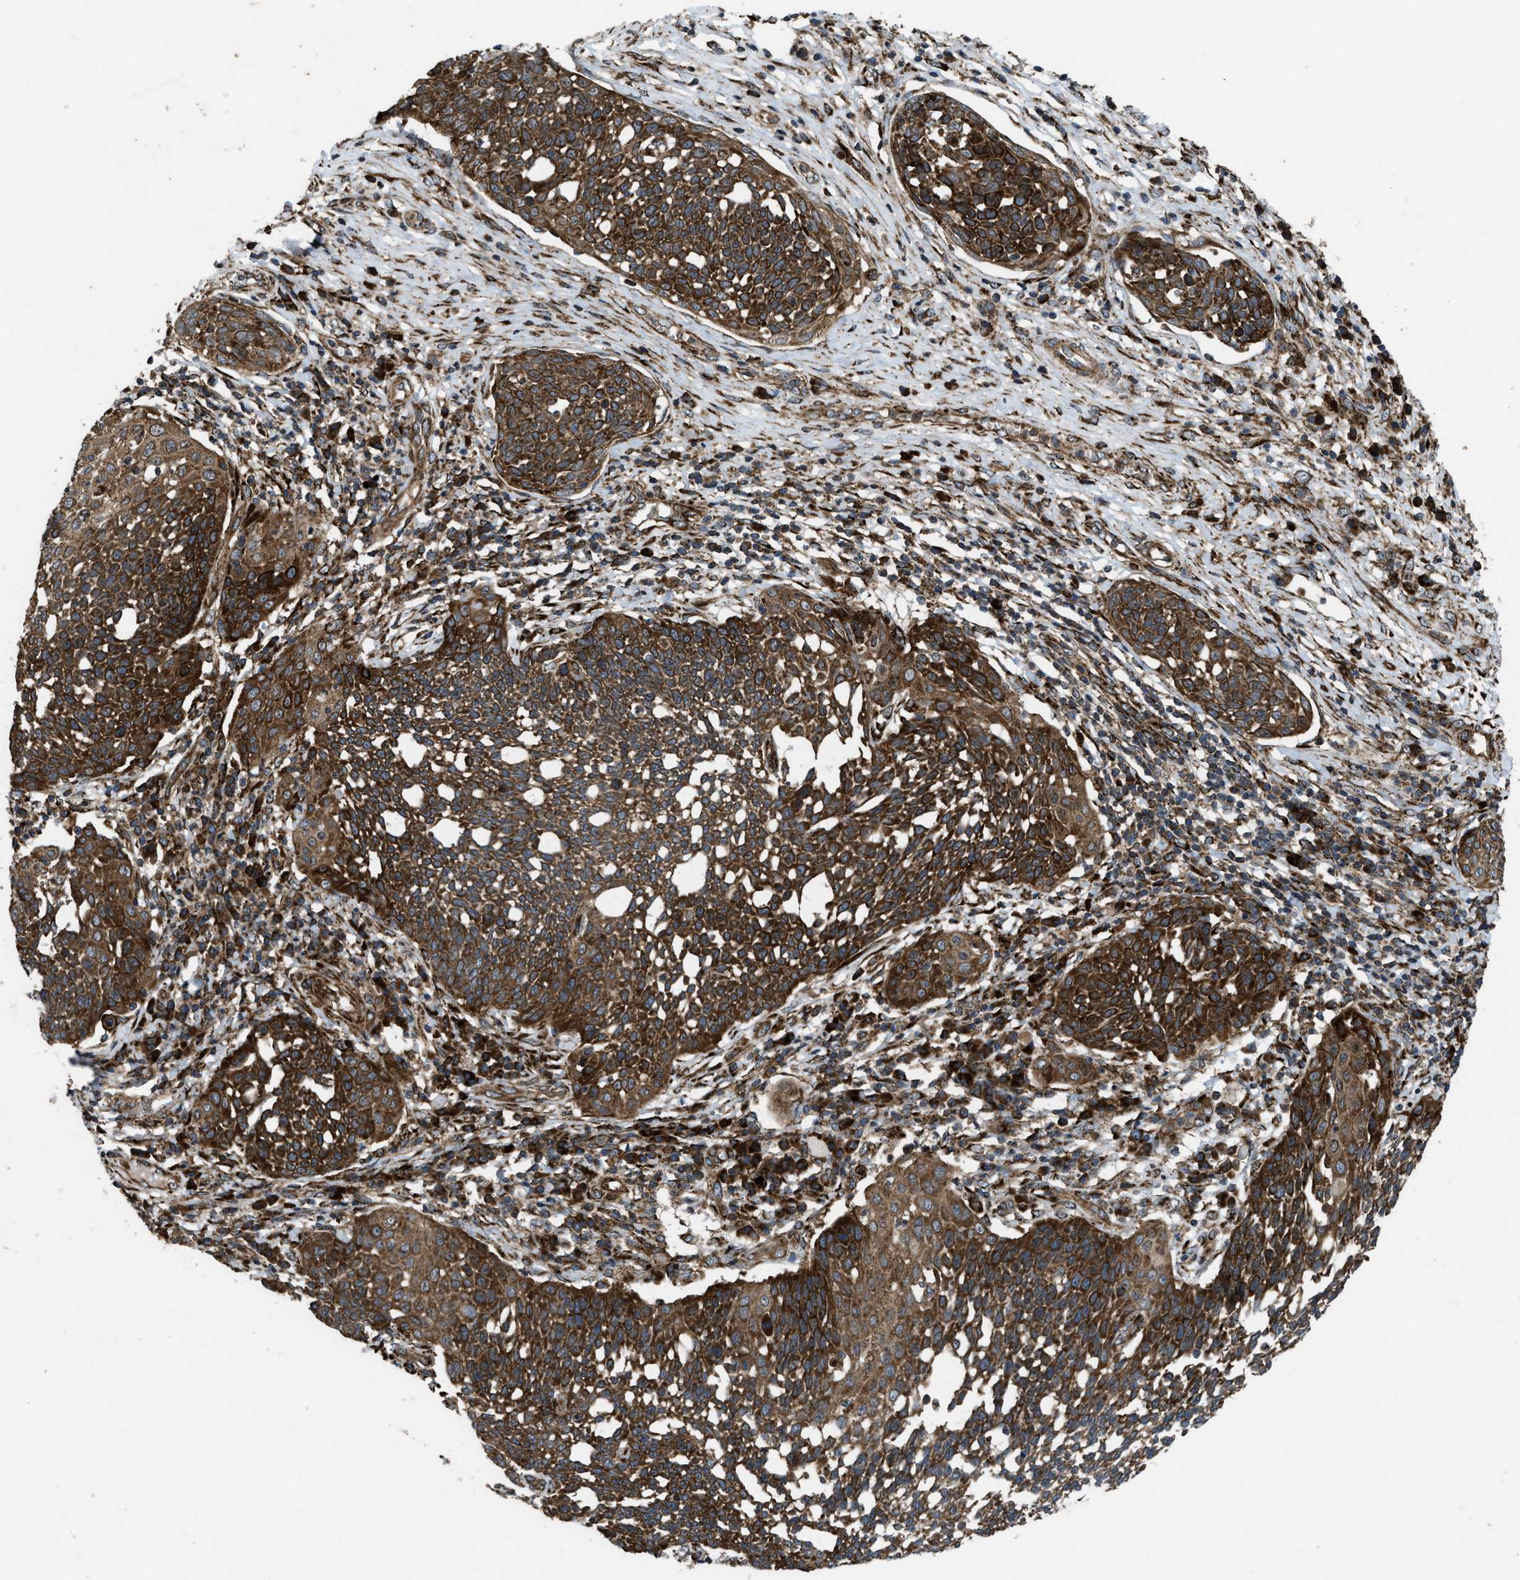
{"staining": {"intensity": "strong", "quantity": ">75%", "location": "cytoplasmic/membranous"}, "tissue": "cervical cancer", "cell_type": "Tumor cells", "image_type": "cancer", "snomed": [{"axis": "morphology", "description": "Squamous cell carcinoma, NOS"}, {"axis": "topography", "description": "Cervix"}], "caption": "Brown immunohistochemical staining in human cervical squamous cell carcinoma displays strong cytoplasmic/membranous staining in about >75% of tumor cells. (DAB = brown stain, brightfield microscopy at high magnification).", "gene": "PER3", "patient": {"sex": "female", "age": 34}}